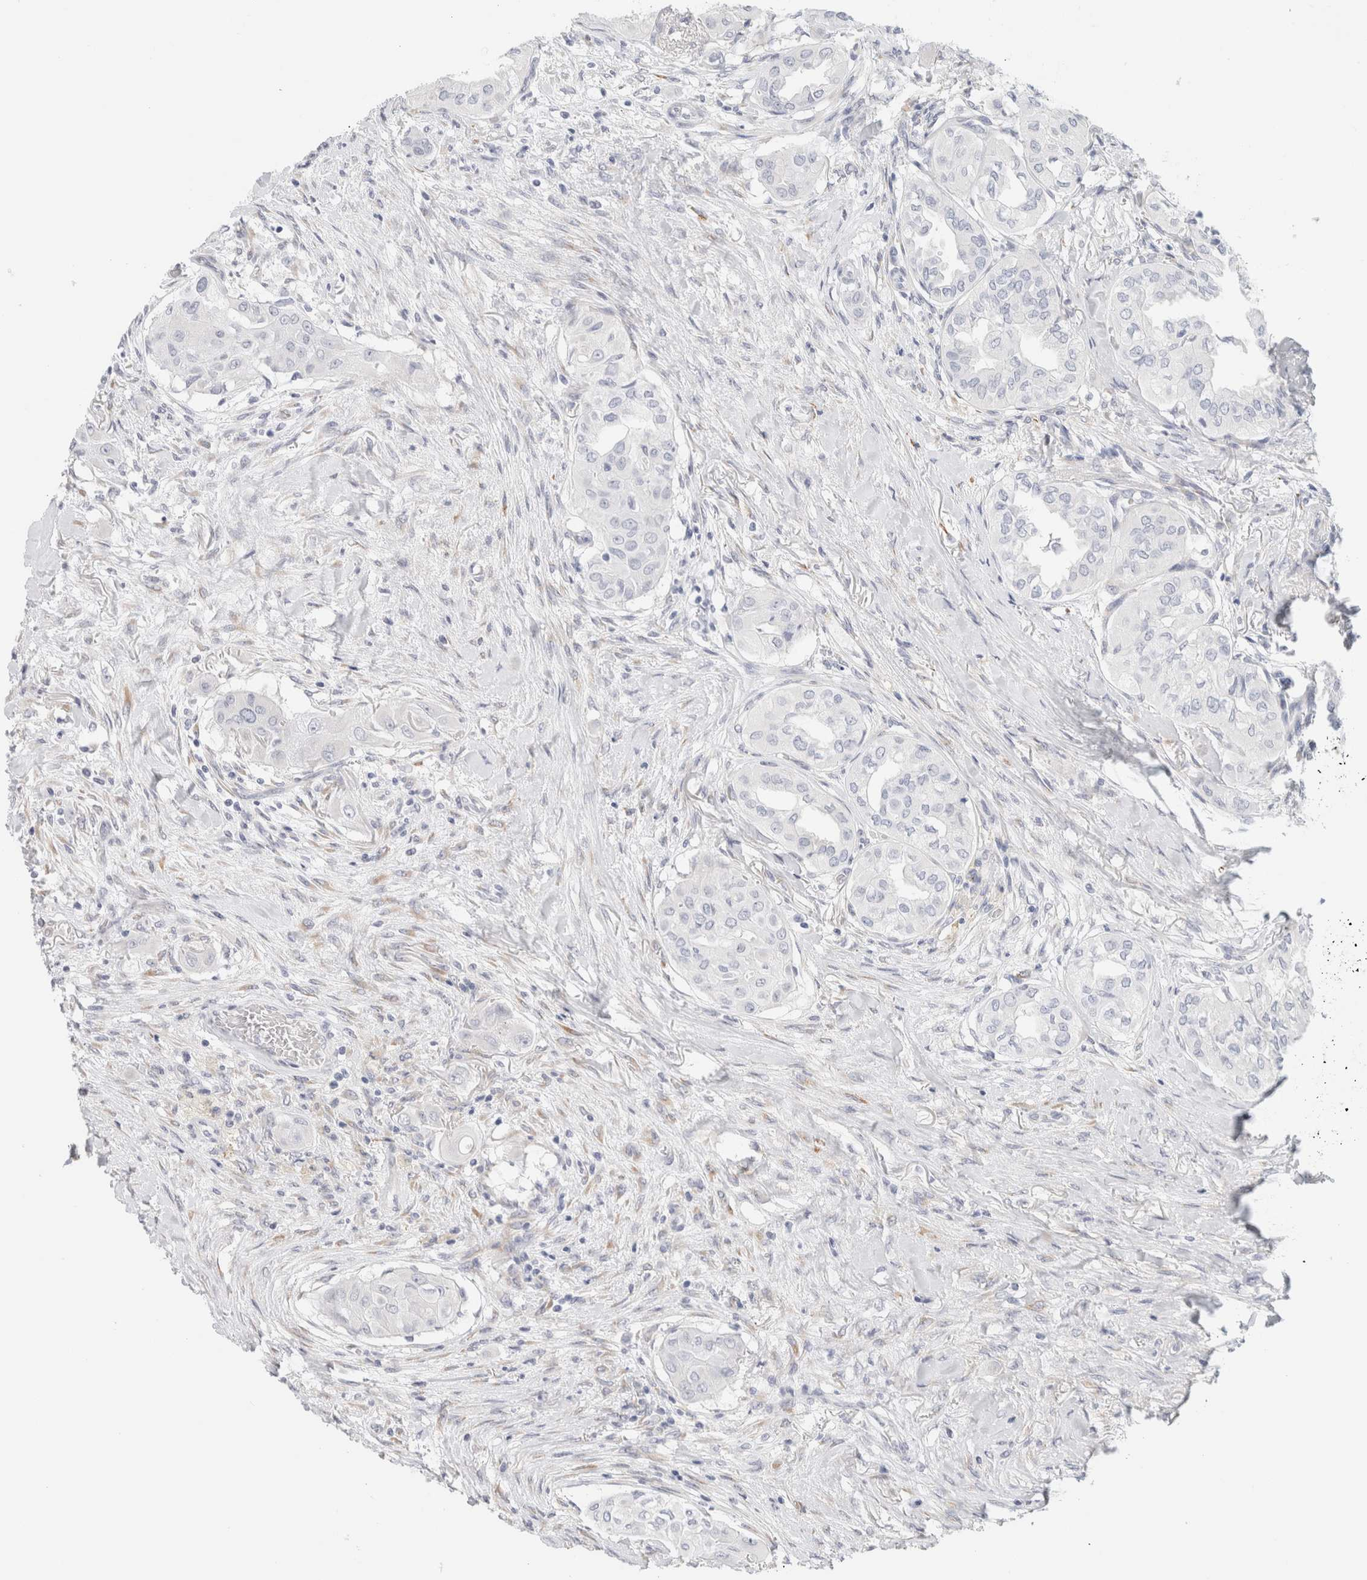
{"staining": {"intensity": "negative", "quantity": "none", "location": "none"}, "tissue": "thyroid cancer", "cell_type": "Tumor cells", "image_type": "cancer", "snomed": [{"axis": "morphology", "description": "Papillary adenocarcinoma, NOS"}, {"axis": "topography", "description": "Thyroid gland"}], "caption": "IHC image of neoplastic tissue: thyroid cancer stained with DAB (3,3'-diaminobenzidine) reveals no significant protein positivity in tumor cells.", "gene": "RTN4", "patient": {"sex": "female", "age": 59}}